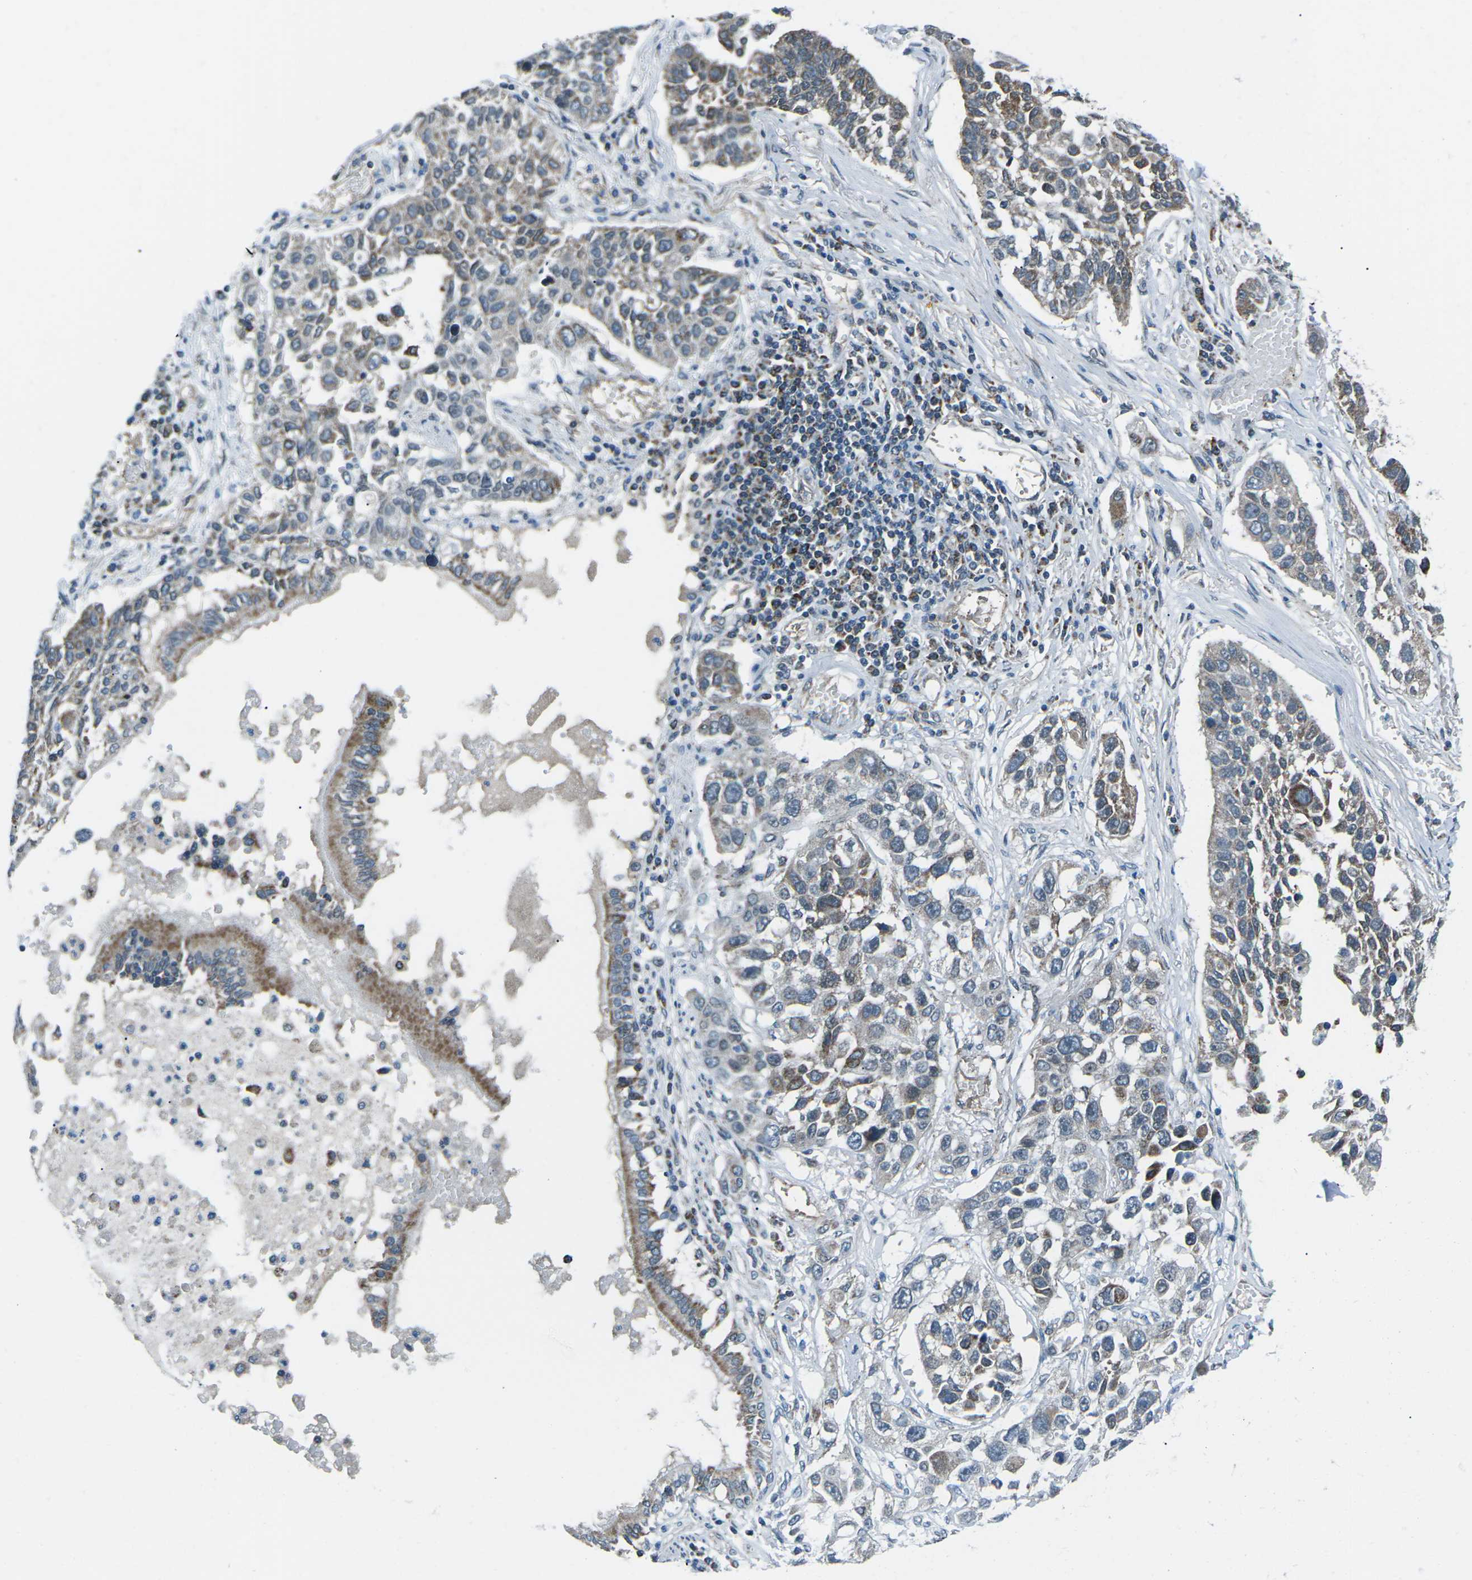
{"staining": {"intensity": "moderate", "quantity": "25%-75%", "location": "cytoplasmic/membranous"}, "tissue": "lung cancer", "cell_type": "Tumor cells", "image_type": "cancer", "snomed": [{"axis": "morphology", "description": "Squamous cell carcinoma, NOS"}, {"axis": "topography", "description": "Lung"}], "caption": "Human lung cancer stained with a brown dye demonstrates moderate cytoplasmic/membranous positive positivity in about 25%-75% of tumor cells.", "gene": "RFESD", "patient": {"sex": "male", "age": 71}}